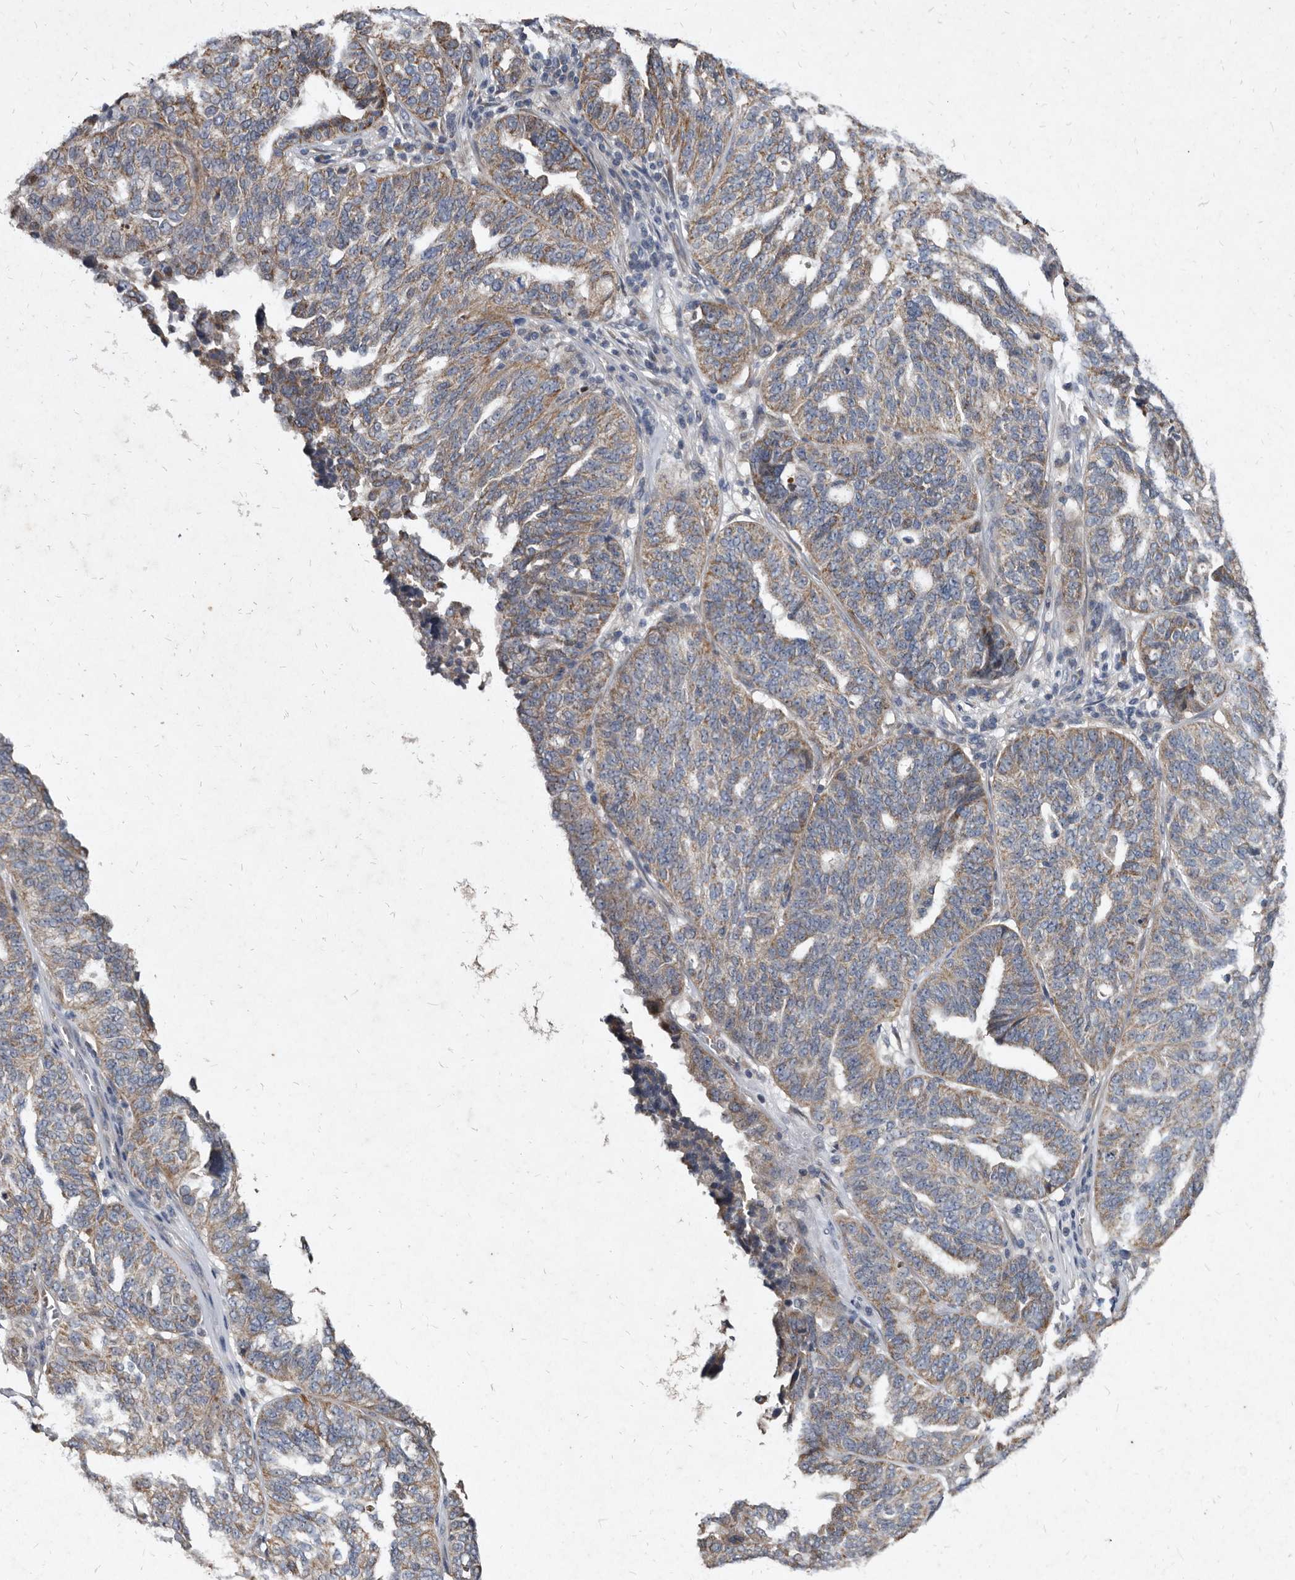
{"staining": {"intensity": "weak", "quantity": ">75%", "location": "cytoplasmic/membranous"}, "tissue": "ovarian cancer", "cell_type": "Tumor cells", "image_type": "cancer", "snomed": [{"axis": "morphology", "description": "Cystadenocarcinoma, serous, NOS"}, {"axis": "topography", "description": "Ovary"}], "caption": "IHC histopathology image of ovarian serous cystadenocarcinoma stained for a protein (brown), which exhibits low levels of weak cytoplasmic/membranous expression in about >75% of tumor cells.", "gene": "YPEL3", "patient": {"sex": "female", "age": 59}}